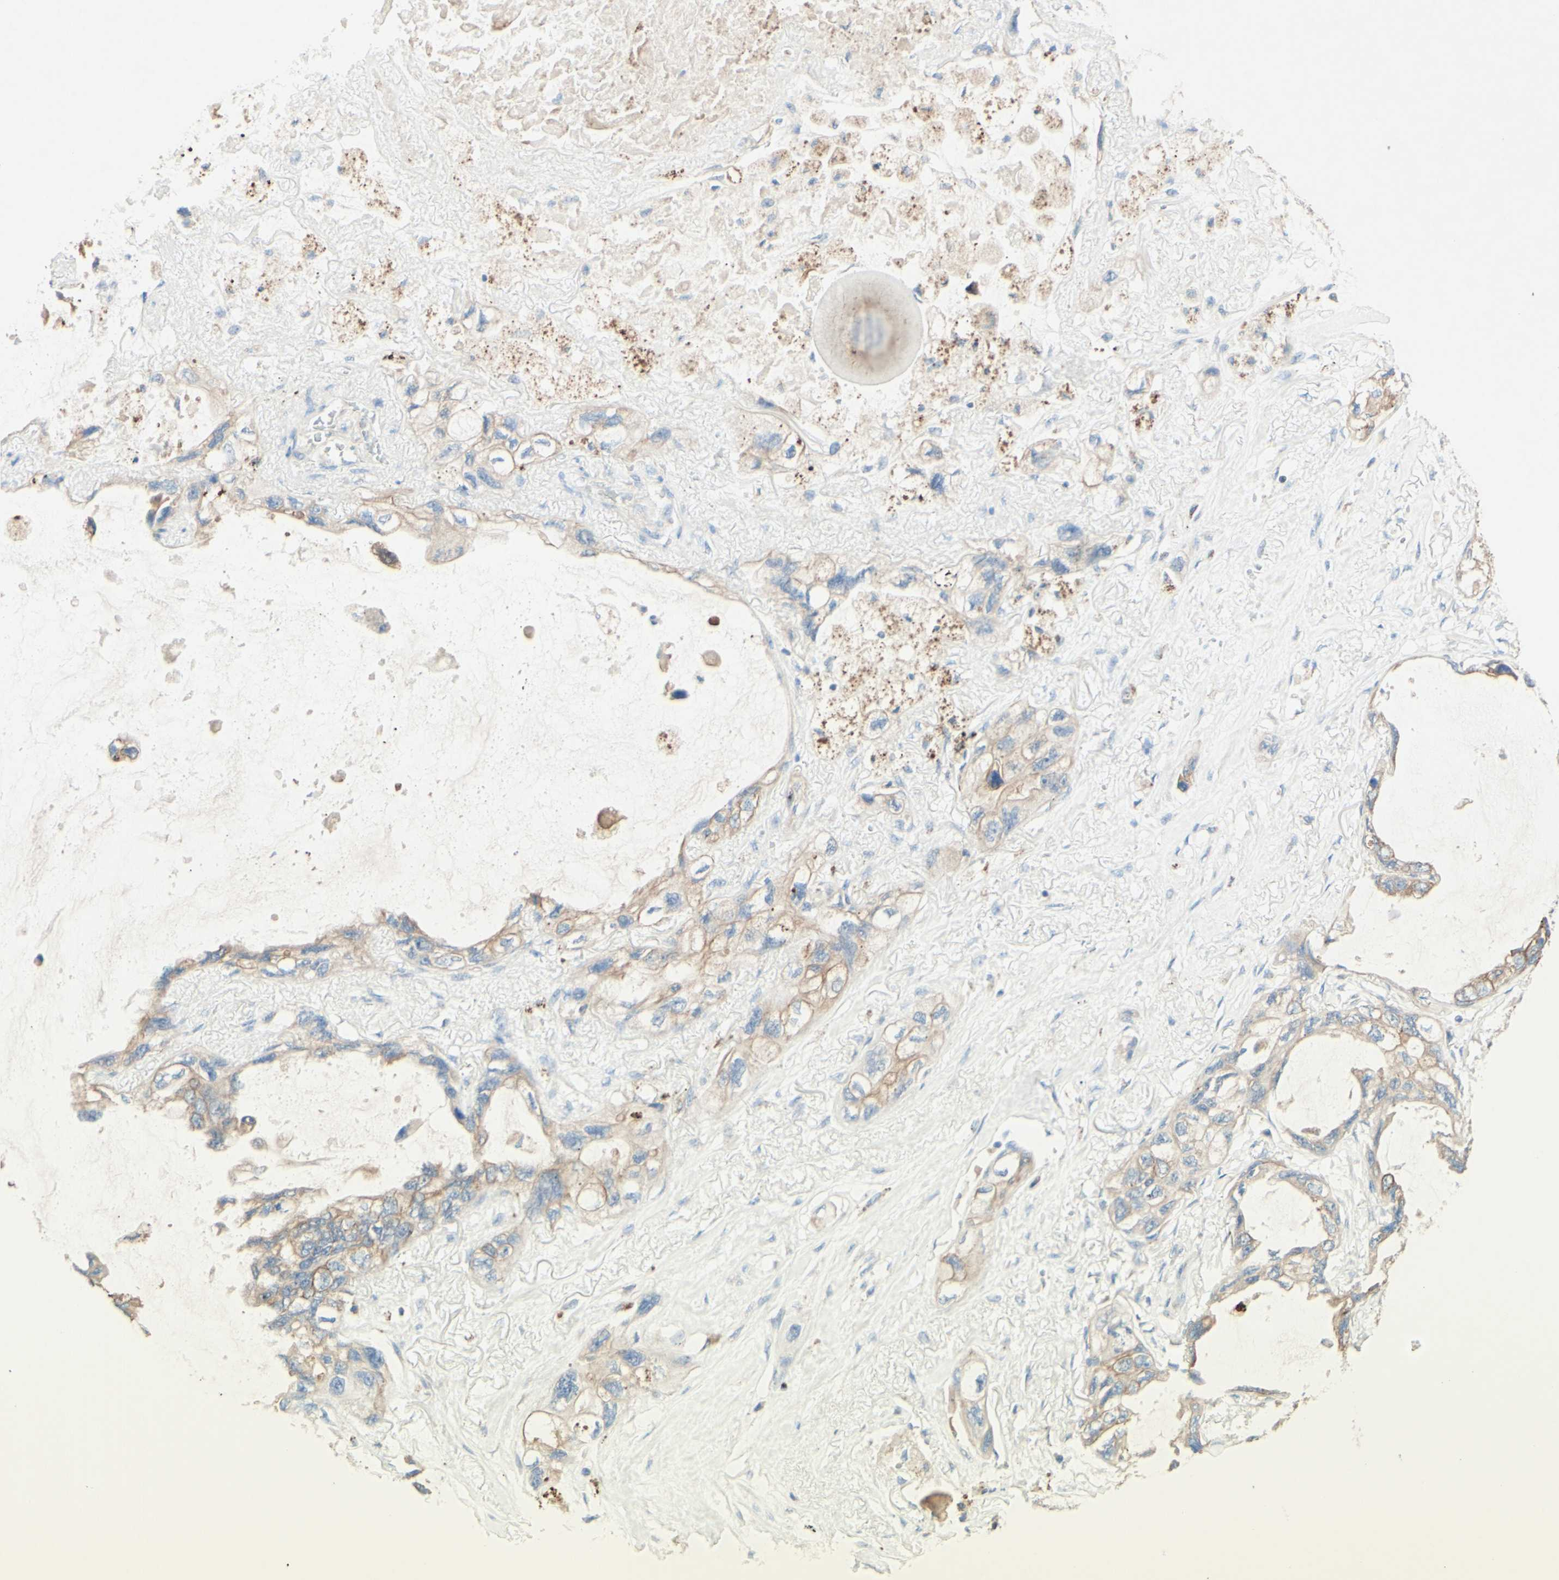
{"staining": {"intensity": "weak", "quantity": ">75%", "location": "cytoplasmic/membranous"}, "tissue": "lung cancer", "cell_type": "Tumor cells", "image_type": "cancer", "snomed": [{"axis": "morphology", "description": "Squamous cell carcinoma, NOS"}, {"axis": "topography", "description": "Lung"}], "caption": "Immunohistochemistry micrograph of neoplastic tissue: lung cancer (squamous cell carcinoma) stained using IHC shows low levels of weak protein expression localized specifically in the cytoplasmic/membranous of tumor cells, appearing as a cytoplasmic/membranous brown color.", "gene": "MTM1", "patient": {"sex": "female", "age": 73}}